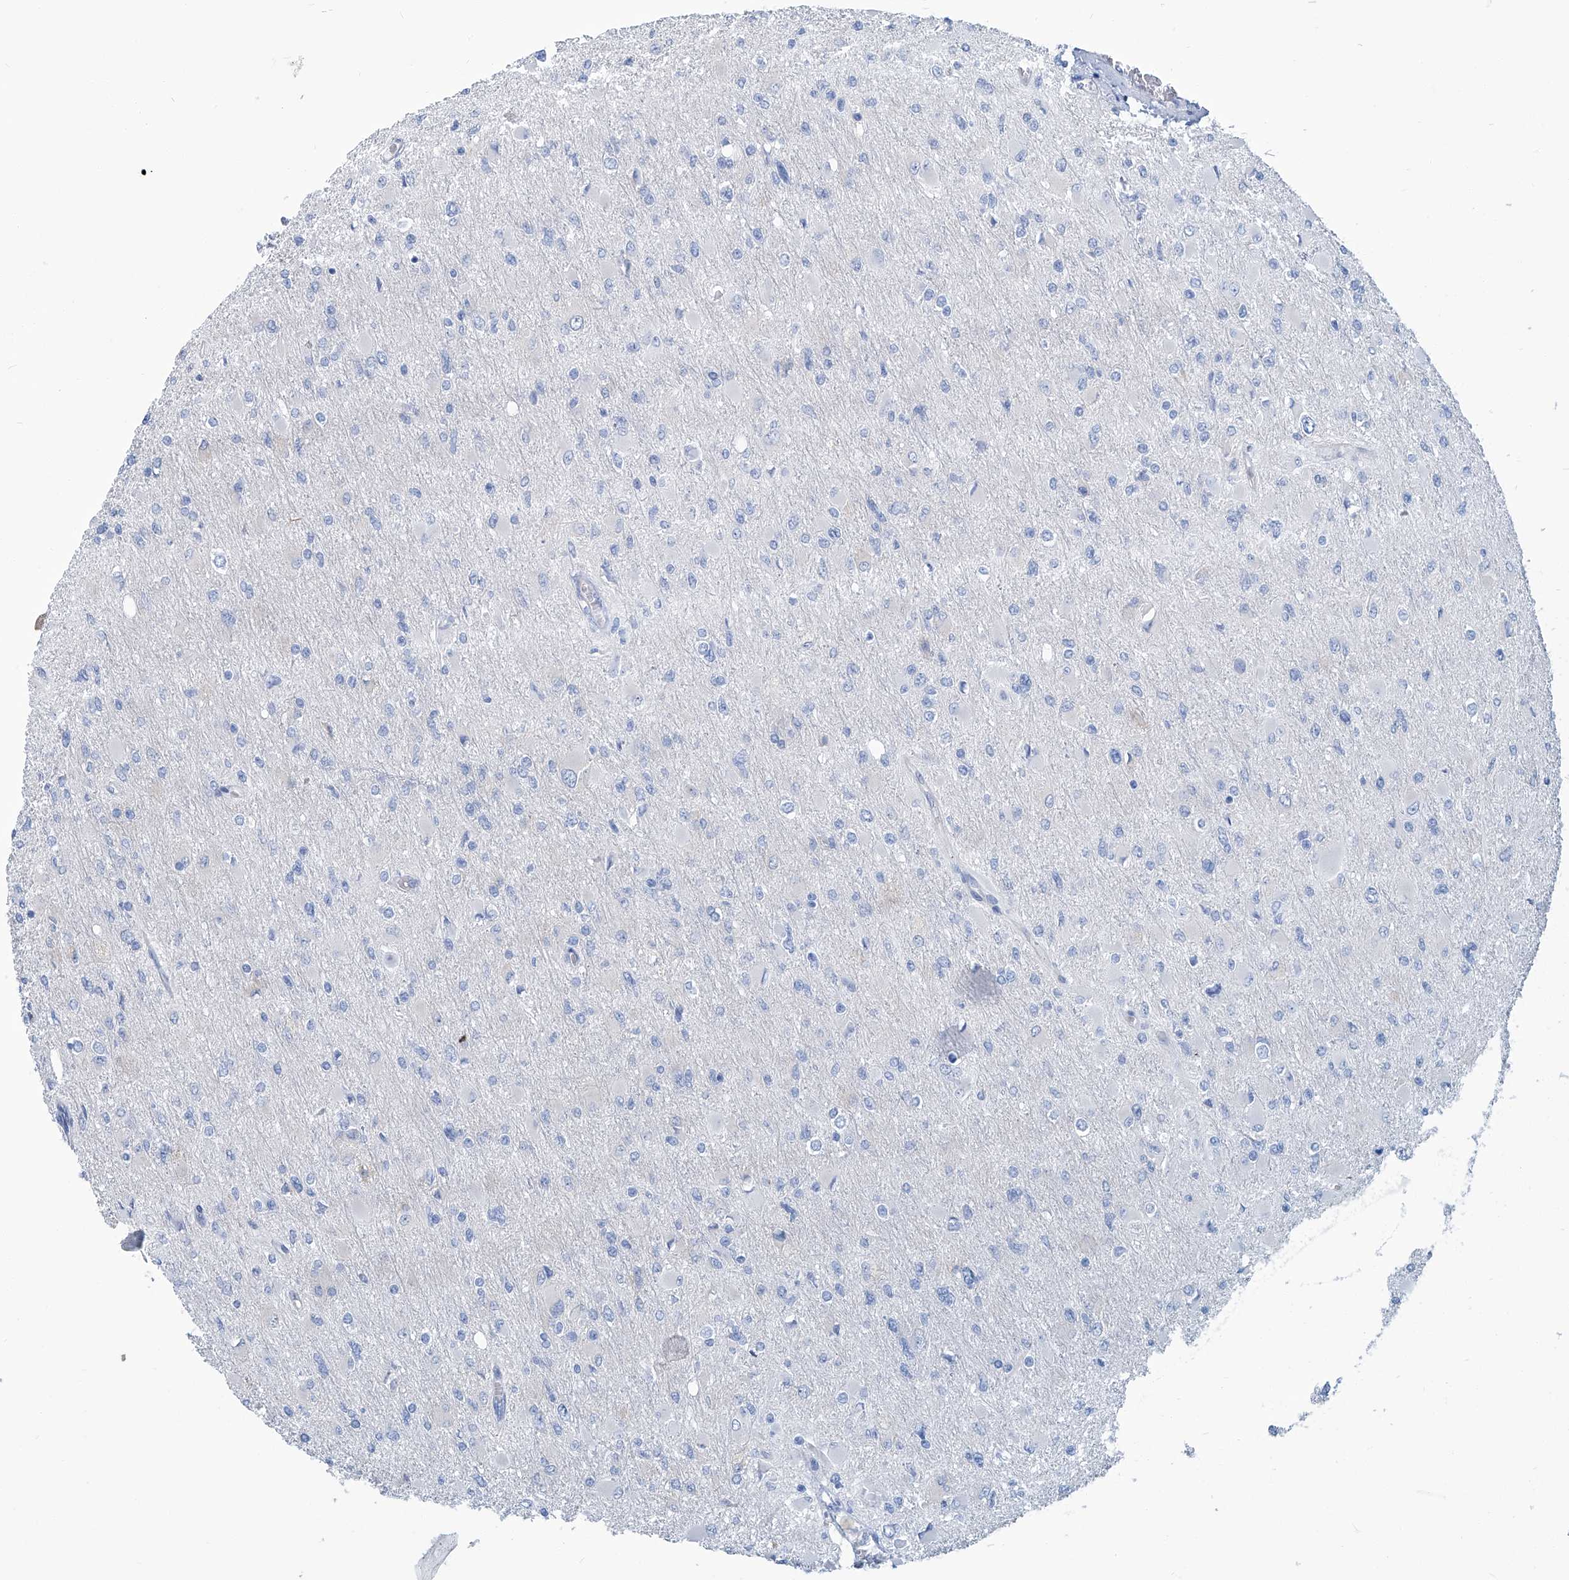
{"staining": {"intensity": "negative", "quantity": "none", "location": "none"}, "tissue": "glioma", "cell_type": "Tumor cells", "image_type": "cancer", "snomed": [{"axis": "morphology", "description": "Glioma, malignant, High grade"}, {"axis": "topography", "description": "Cerebral cortex"}], "caption": "Tumor cells are negative for brown protein staining in glioma.", "gene": "PFKL", "patient": {"sex": "female", "age": 36}}